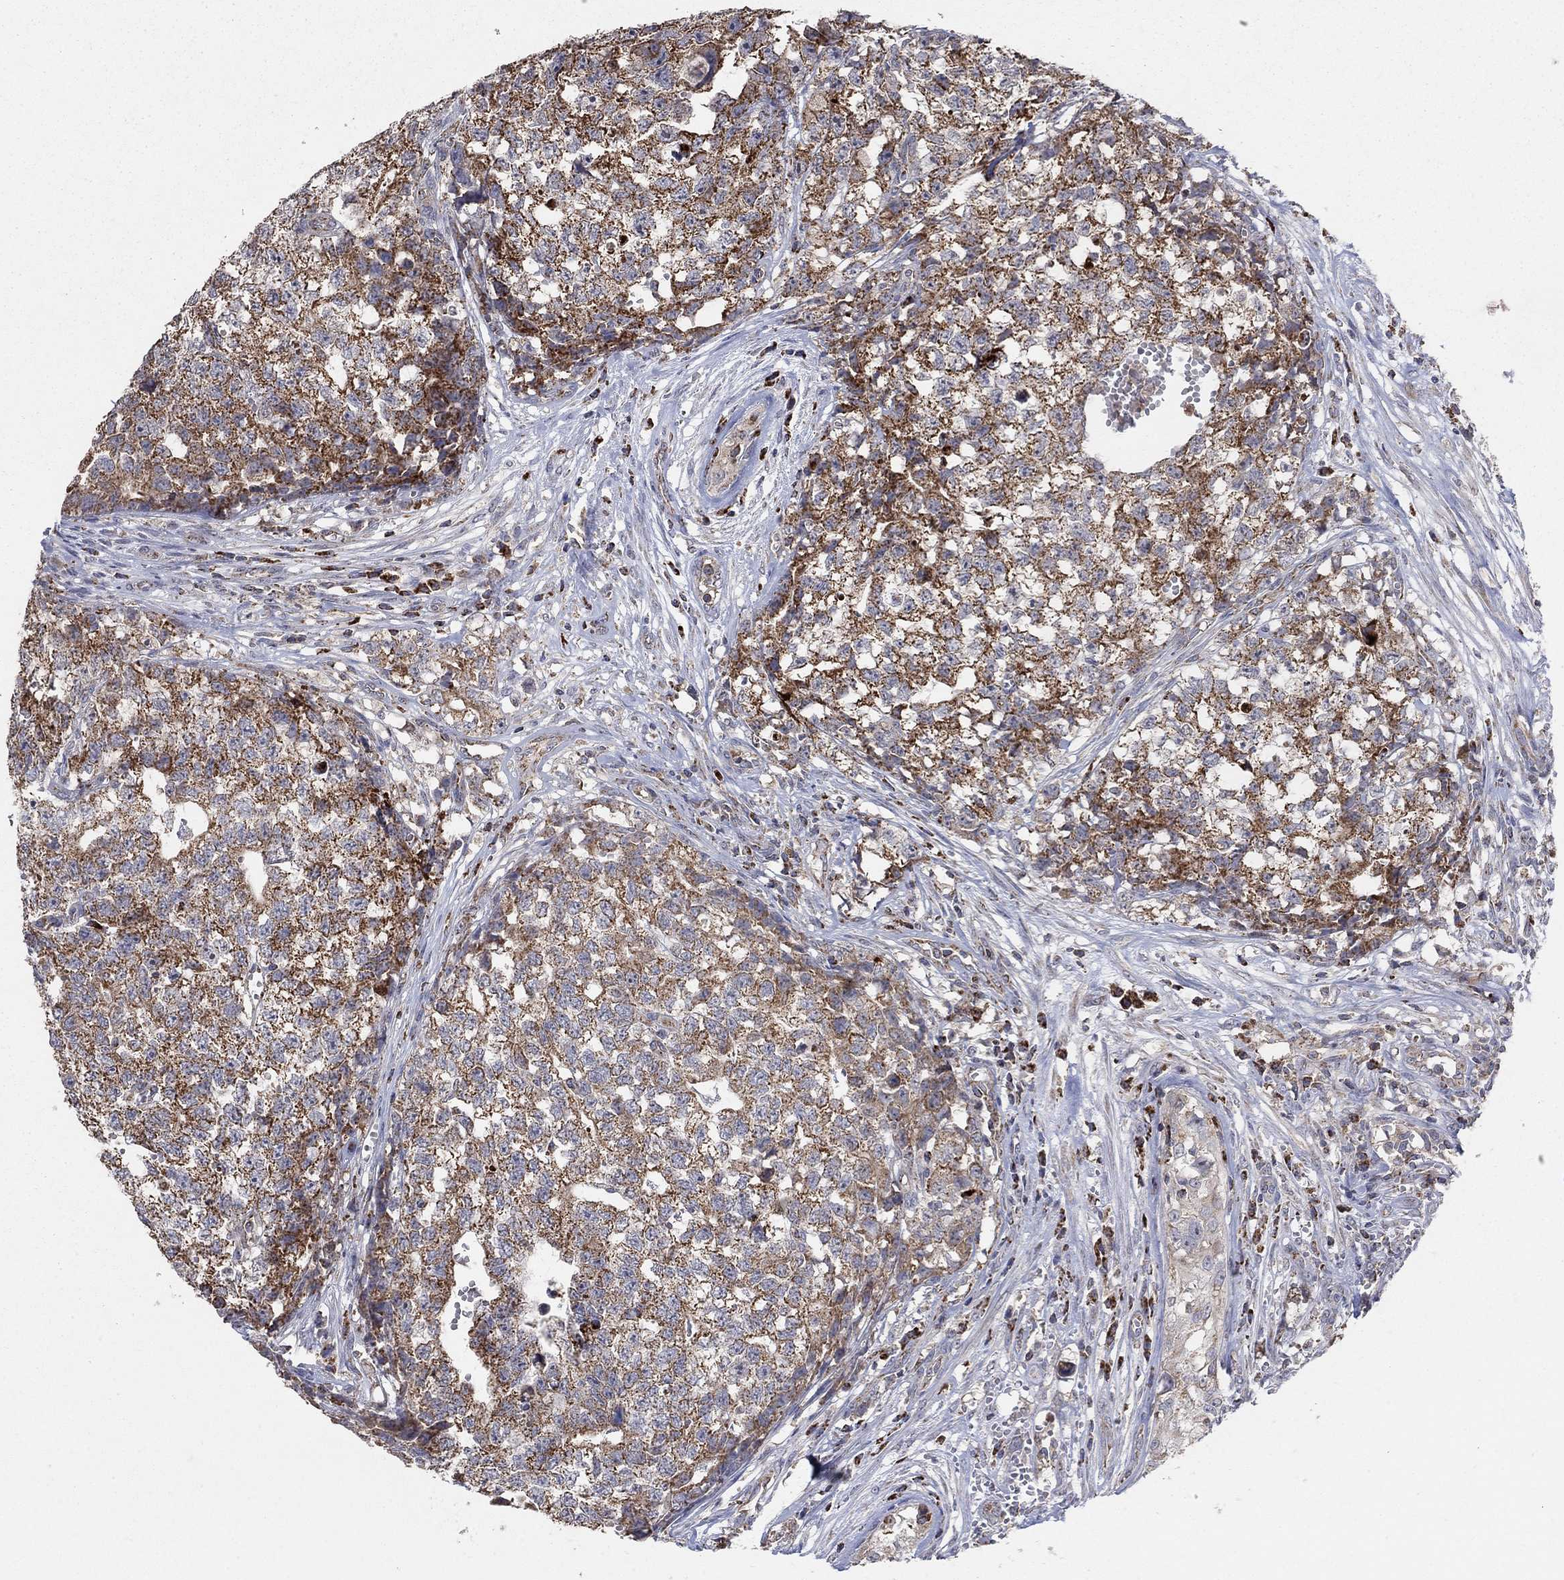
{"staining": {"intensity": "moderate", "quantity": ">75%", "location": "cytoplasmic/membranous"}, "tissue": "testis cancer", "cell_type": "Tumor cells", "image_type": "cancer", "snomed": [{"axis": "morphology", "description": "Seminoma, NOS"}, {"axis": "morphology", "description": "Carcinoma, Embryonal, NOS"}, {"axis": "topography", "description": "Testis"}], "caption": "Protein analysis of testis embryonal carcinoma tissue displays moderate cytoplasmic/membranous expression in approximately >75% of tumor cells.", "gene": "GPSM1", "patient": {"sex": "male", "age": 22}}